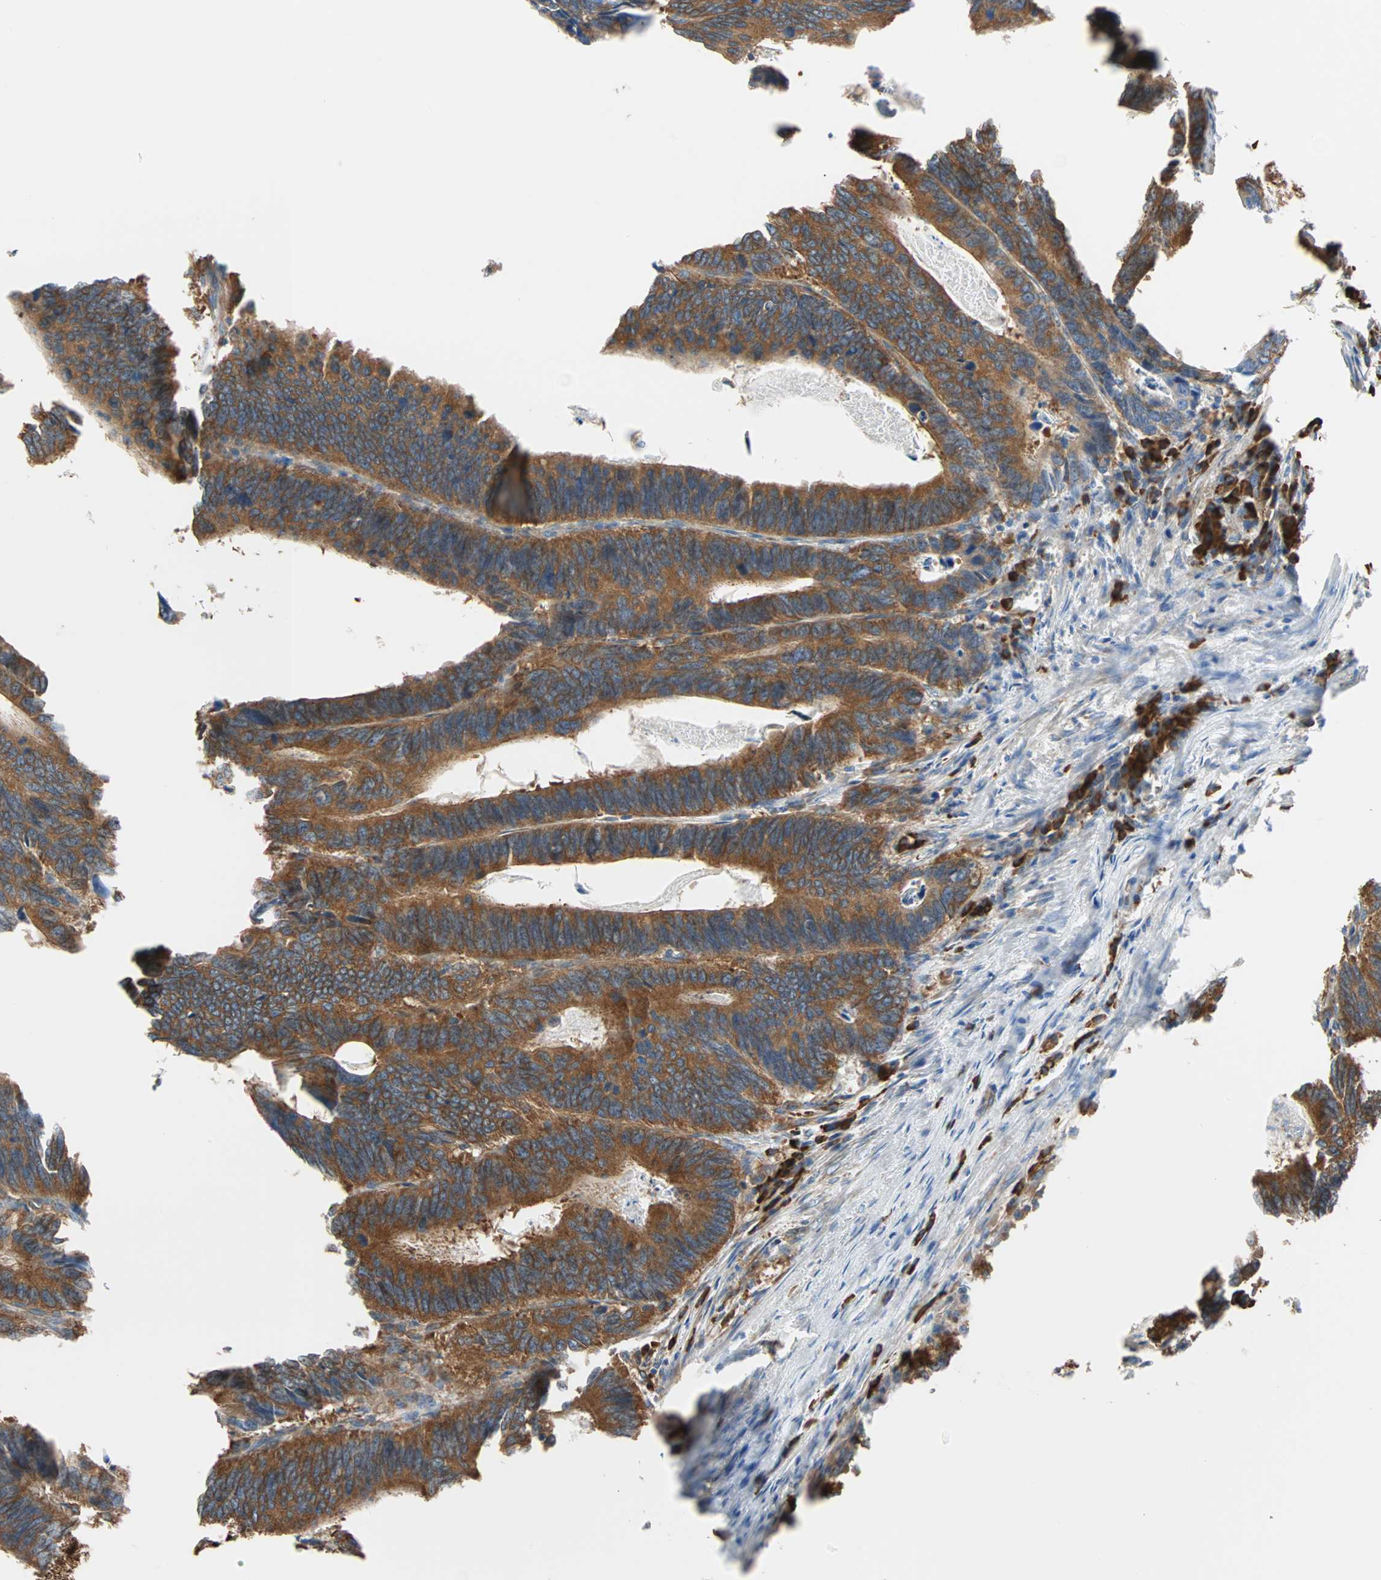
{"staining": {"intensity": "strong", "quantity": ">75%", "location": "cytoplasmic/membranous"}, "tissue": "colorectal cancer", "cell_type": "Tumor cells", "image_type": "cancer", "snomed": [{"axis": "morphology", "description": "Adenocarcinoma, NOS"}, {"axis": "topography", "description": "Colon"}], "caption": "The immunohistochemical stain labels strong cytoplasmic/membranous positivity in tumor cells of colorectal adenocarcinoma tissue.", "gene": "EEF2", "patient": {"sex": "male", "age": 72}}